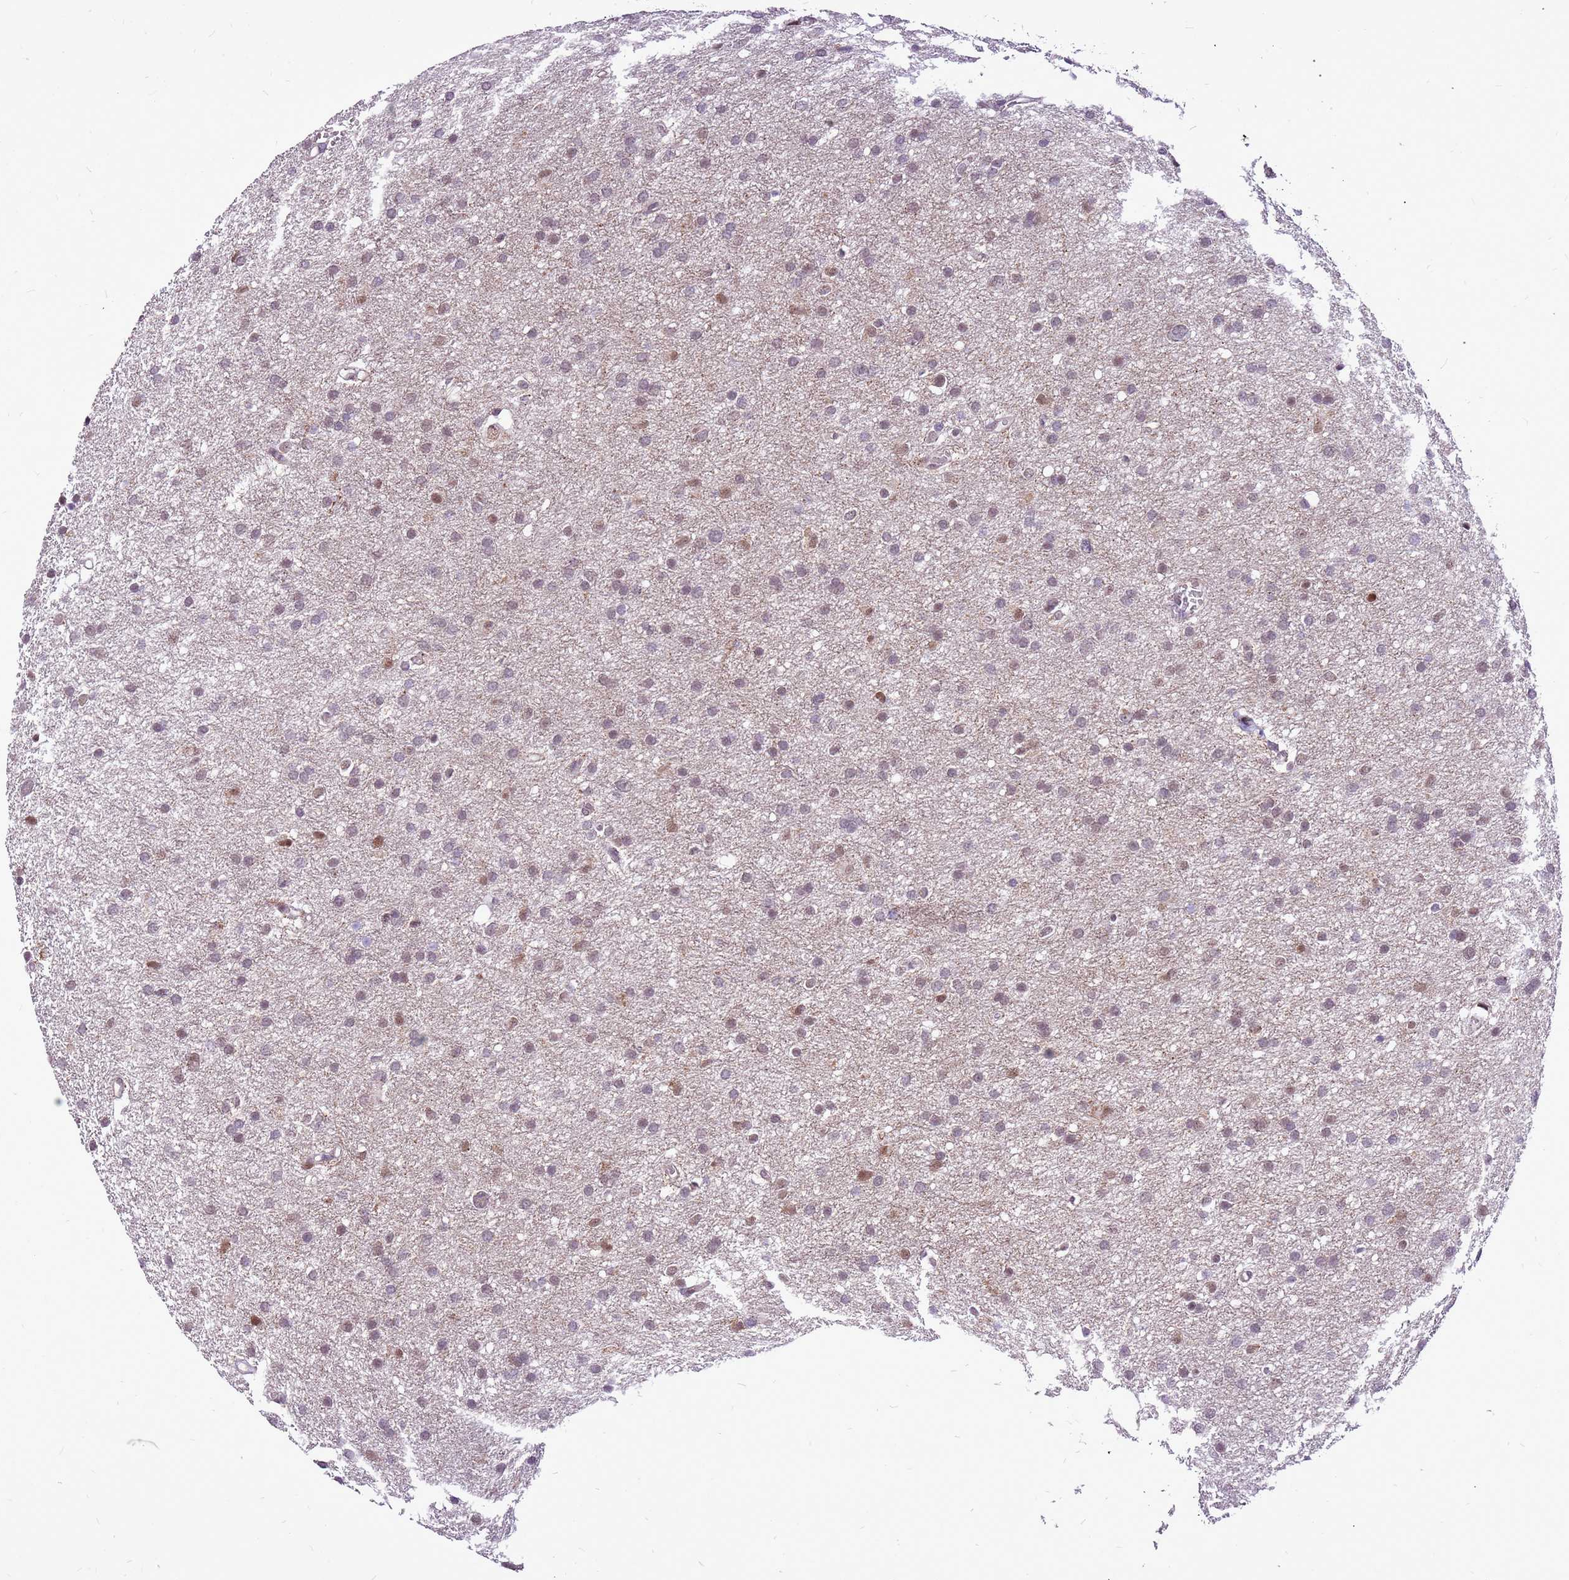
{"staining": {"intensity": "moderate", "quantity": "<25%", "location": "nuclear"}, "tissue": "glioma", "cell_type": "Tumor cells", "image_type": "cancer", "snomed": [{"axis": "morphology", "description": "Glioma, malignant, High grade"}, {"axis": "topography", "description": "Cerebral cortex"}], "caption": "This is a micrograph of immunohistochemistry staining of glioma, which shows moderate staining in the nuclear of tumor cells.", "gene": "CCDC166", "patient": {"sex": "female", "age": 36}}